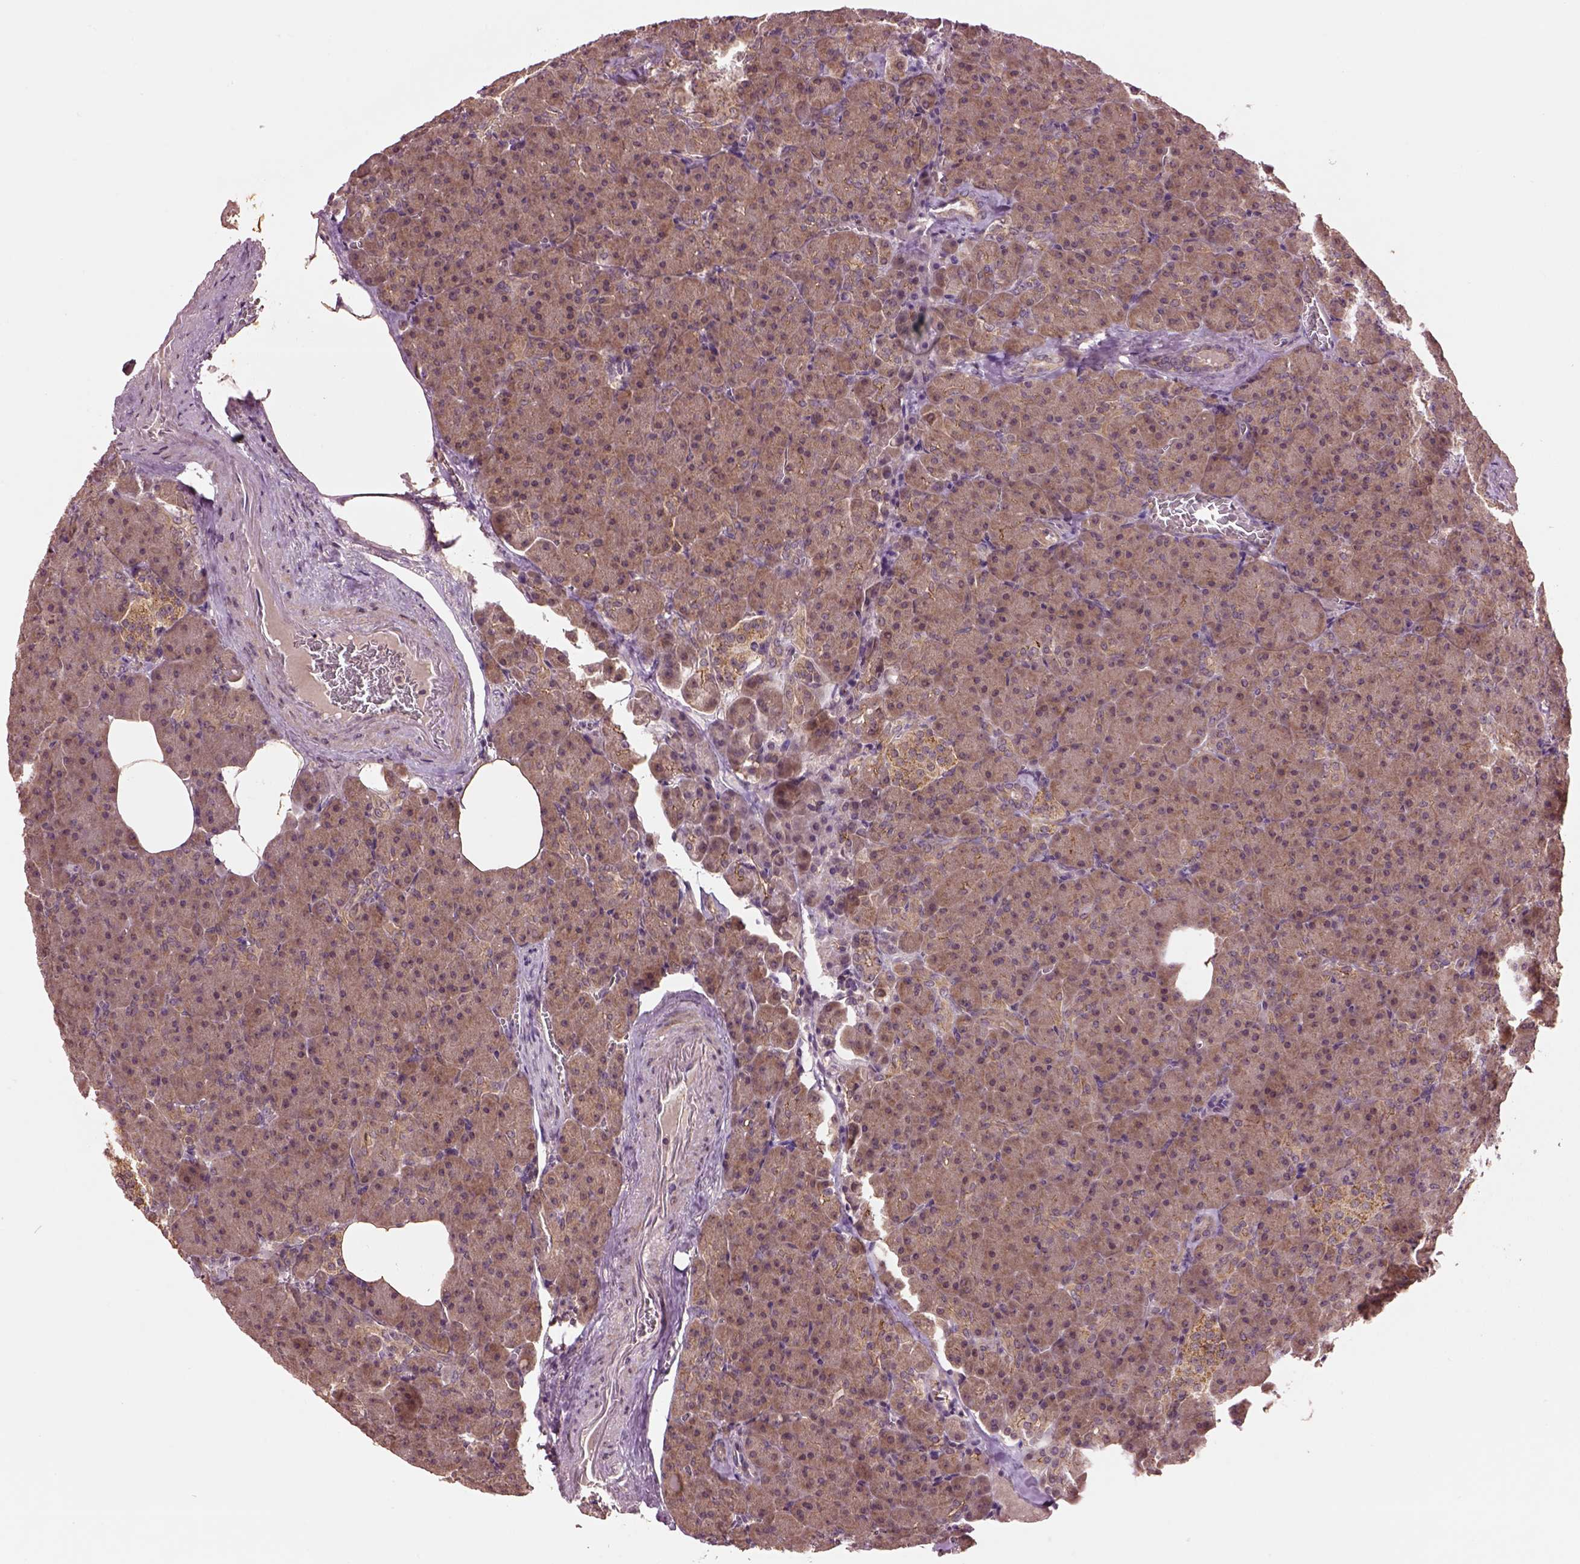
{"staining": {"intensity": "moderate", "quantity": ">75%", "location": "cytoplasmic/membranous"}, "tissue": "pancreas", "cell_type": "Exocrine glandular cells", "image_type": "normal", "snomed": [{"axis": "morphology", "description": "Normal tissue, NOS"}, {"axis": "topography", "description": "Pancreas"}], "caption": "Immunohistochemical staining of unremarkable human pancreas displays medium levels of moderate cytoplasmic/membranous positivity in approximately >75% of exocrine glandular cells.", "gene": "MTHFS", "patient": {"sex": "female", "age": 74}}